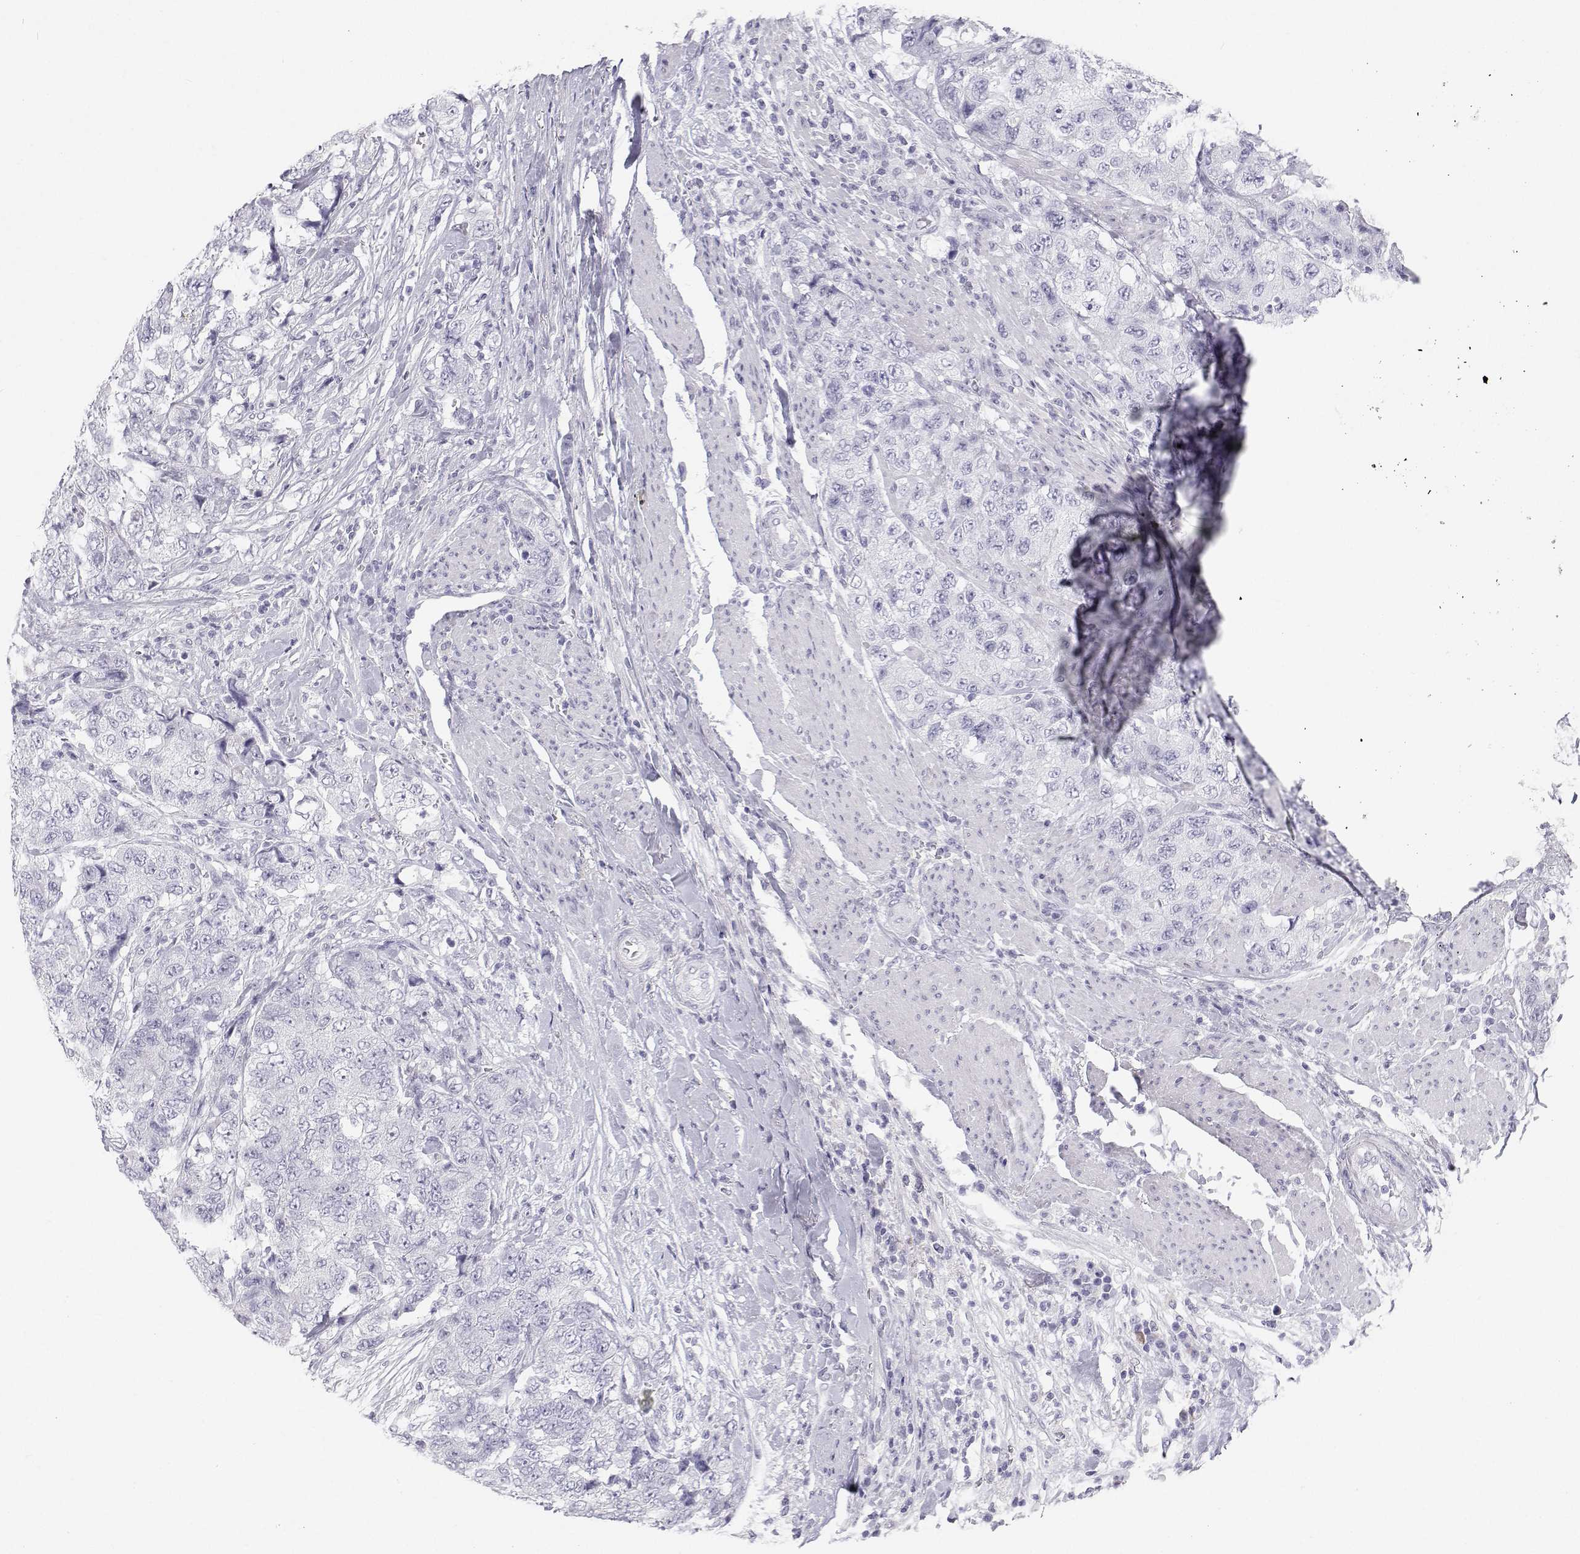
{"staining": {"intensity": "negative", "quantity": "none", "location": "none"}, "tissue": "urothelial cancer", "cell_type": "Tumor cells", "image_type": "cancer", "snomed": [{"axis": "morphology", "description": "Urothelial carcinoma, High grade"}, {"axis": "topography", "description": "Urinary bladder"}], "caption": "IHC image of neoplastic tissue: human high-grade urothelial carcinoma stained with DAB (3,3'-diaminobenzidine) exhibits no significant protein positivity in tumor cells.", "gene": "SFTPB", "patient": {"sex": "female", "age": 78}}